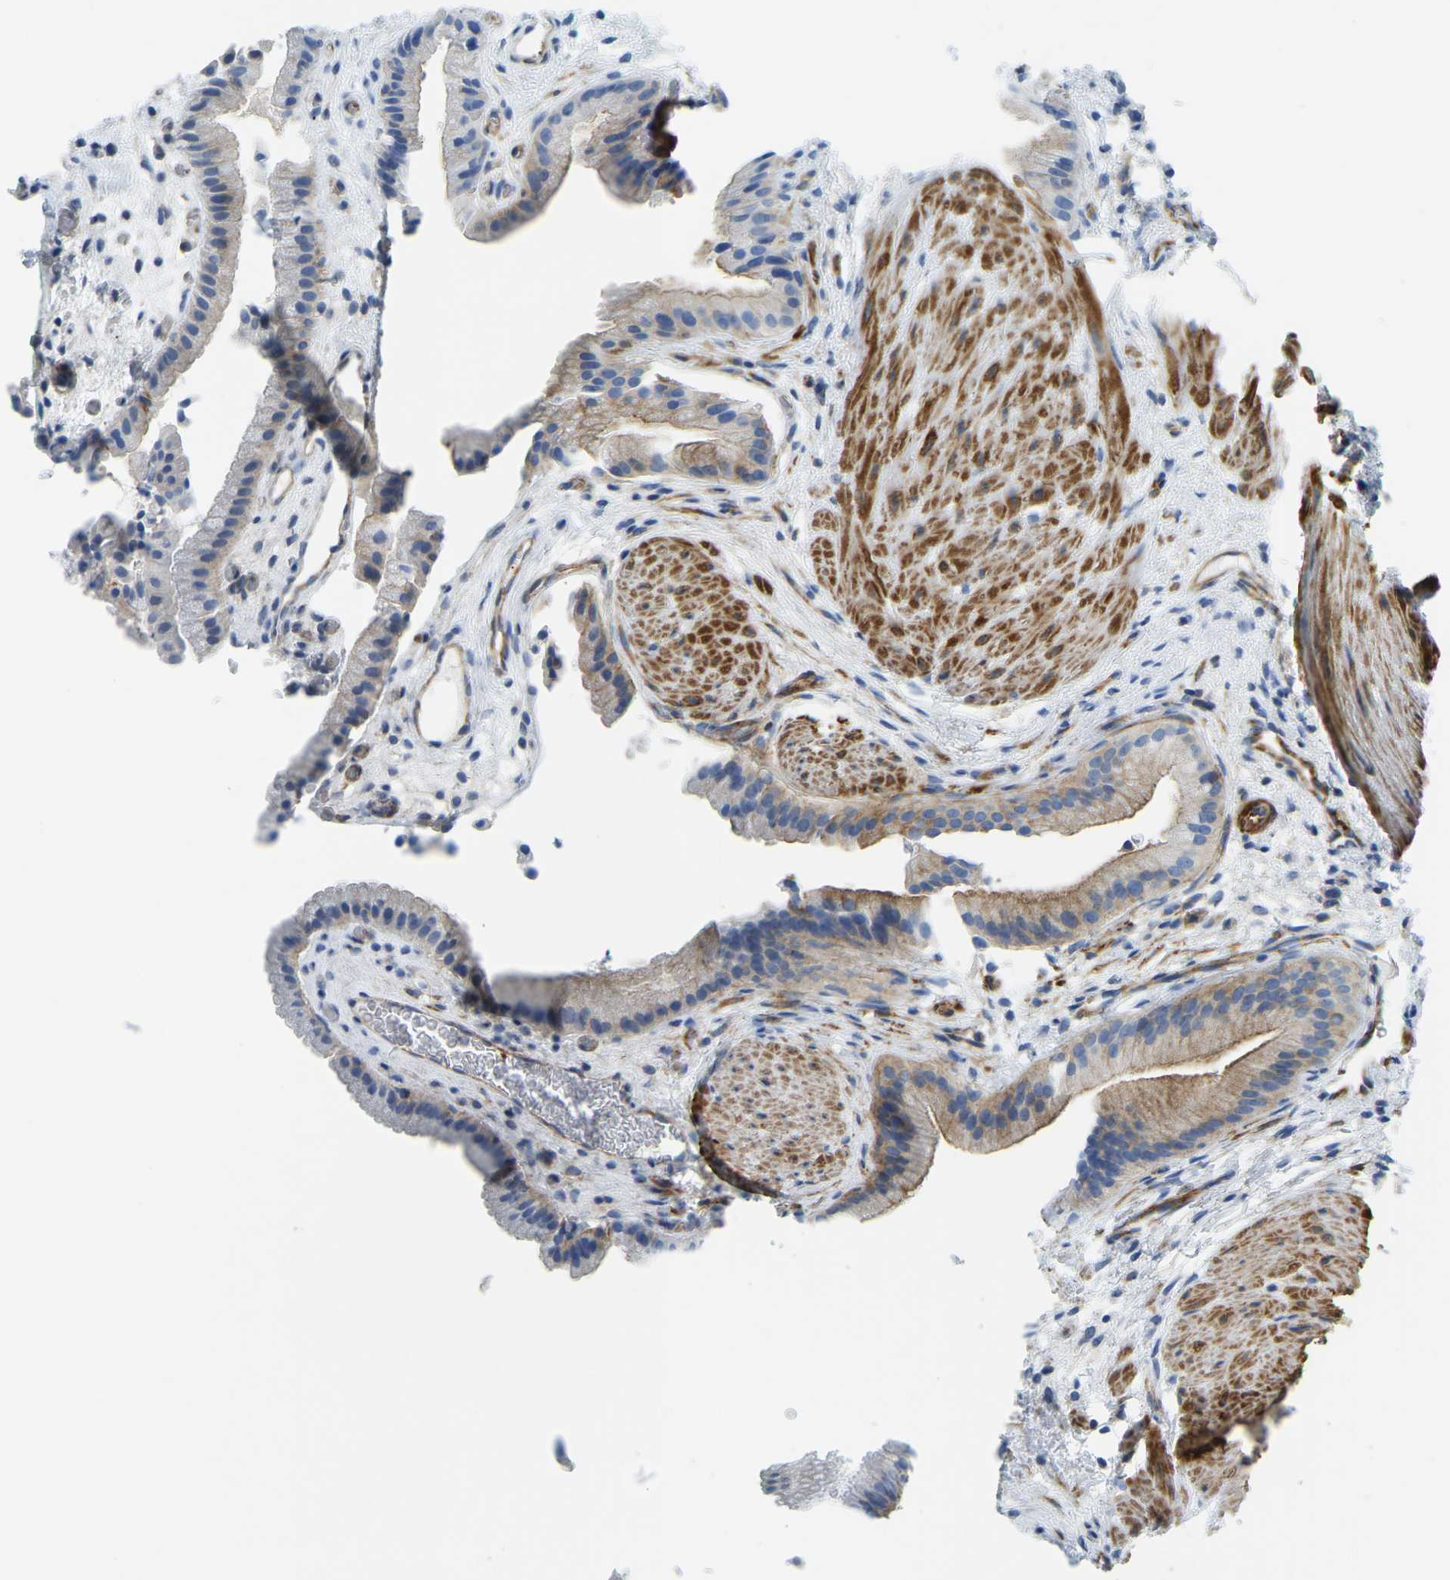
{"staining": {"intensity": "weak", "quantity": "<25%", "location": "cytoplasmic/membranous"}, "tissue": "gallbladder", "cell_type": "Glandular cells", "image_type": "normal", "snomed": [{"axis": "morphology", "description": "Normal tissue, NOS"}, {"axis": "topography", "description": "Gallbladder"}], "caption": "An IHC histopathology image of benign gallbladder is shown. There is no staining in glandular cells of gallbladder. The staining was performed using DAB (3,3'-diaminobenzidine) to visualize the protein expression in brown, while the nuclei were stained in blue with hematoxylin (Magnification: 20x).", "gene": "MYL3", "patient": {"sex": "male", "age": 49}}